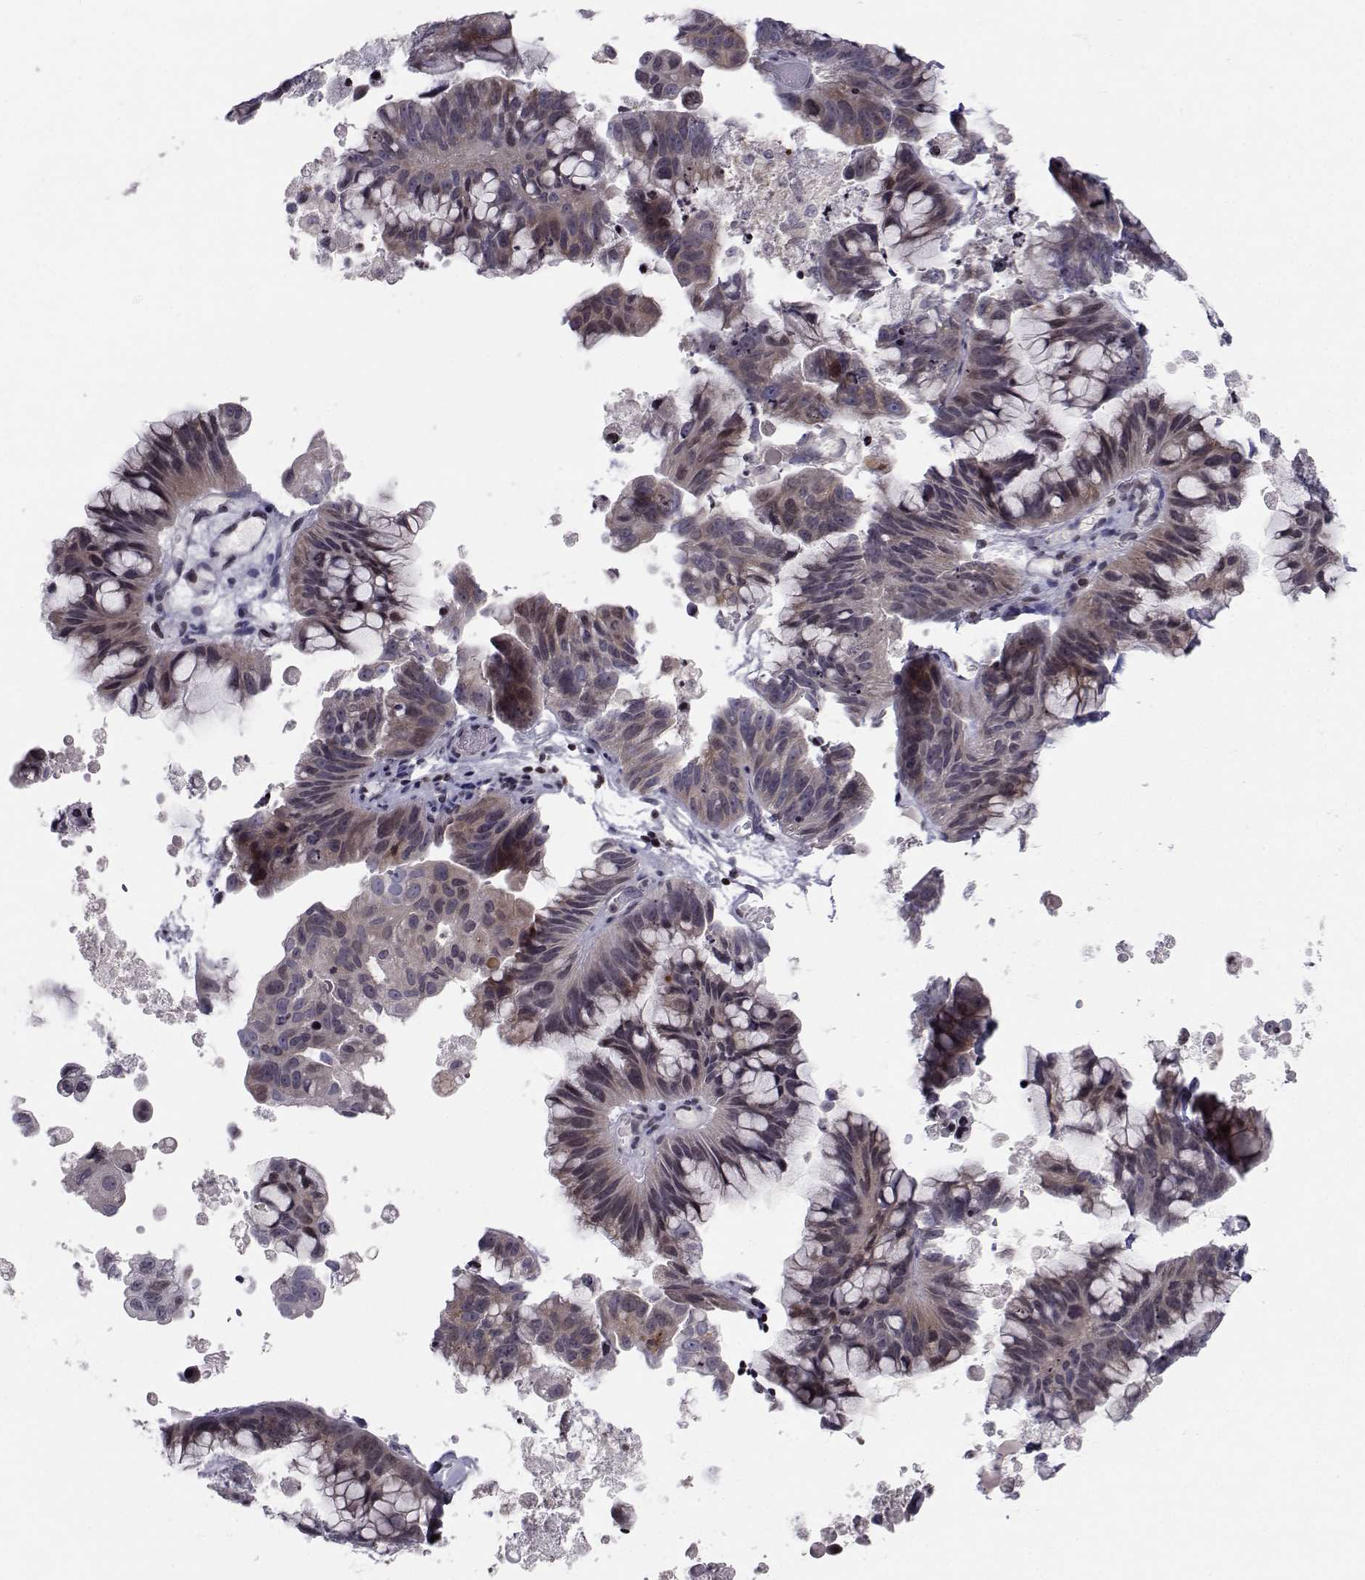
{"staining": {"intensity": "weak", "quantity": "25%-75%", "location": "cytoplasmic/membranous"}, "tissue": "ovarian cancer", "cell_type": "Tumor cells", "image_type": "cancer", "snomed": [{"axis": "morphology", "description": "Cystadenocarcinoma, mucinous, NOS"}, {"axis": "topography", "description": "Ovary"}], "caption": "Brown immunohistochemical staining in ovarian cancer (mucinous cystadenocarcinoma) shows weak cytoplasmic/membranous positivity in approximately 25%-75% of tumor cells. Using DAB (3,3'-diaminobenzidine) (brown) and hematoxylin (blue) stains, captured at high magnification using brightfield microscopy.", "gene": "PCP4L1", "patient": {"sex": "female", "age": 76}}